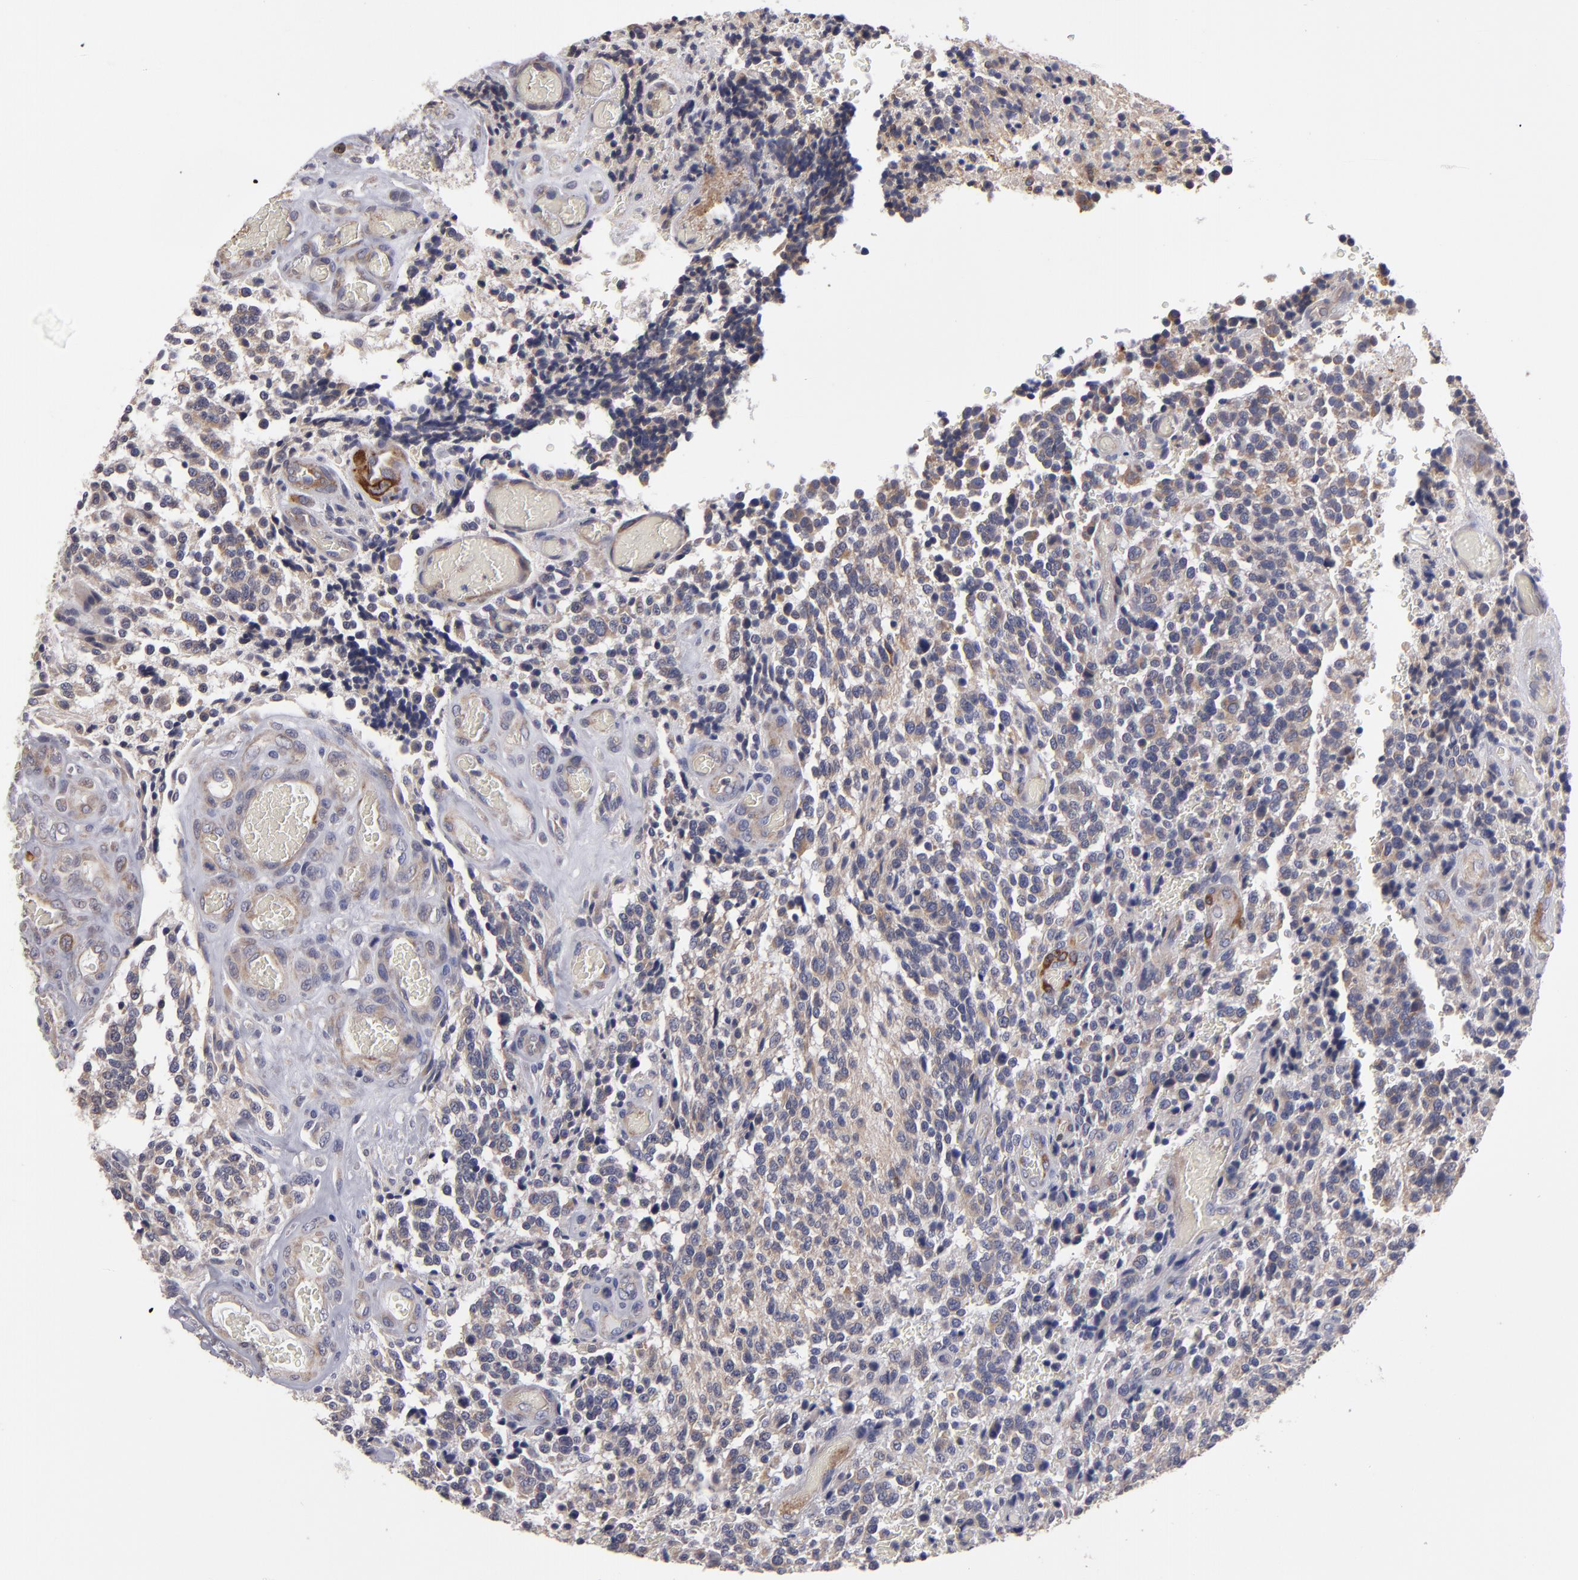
{"staining": {"intensity": "weak", "quantity": "<25%", "location": "cytoplasmic/membranous"}, "tissue": "glioma", "cell_type": "Tumor cells", "image_type": "cancer", "snomed": [{"axis": "morphology", "description": "Glioma, malignant, High grade"}, {"axis": "topography", "description": "Brain"}], "caption": "Immunohistochemical staining of human malignant high-grade glioma displays no significant expression in tumor cells. (DAB (3,3'-diaminobenzidine) IHC visualized using brightfield microscopy, high magnification).", "gene": "SLMAP", "patient": {"sex": "male", "age": 36}}